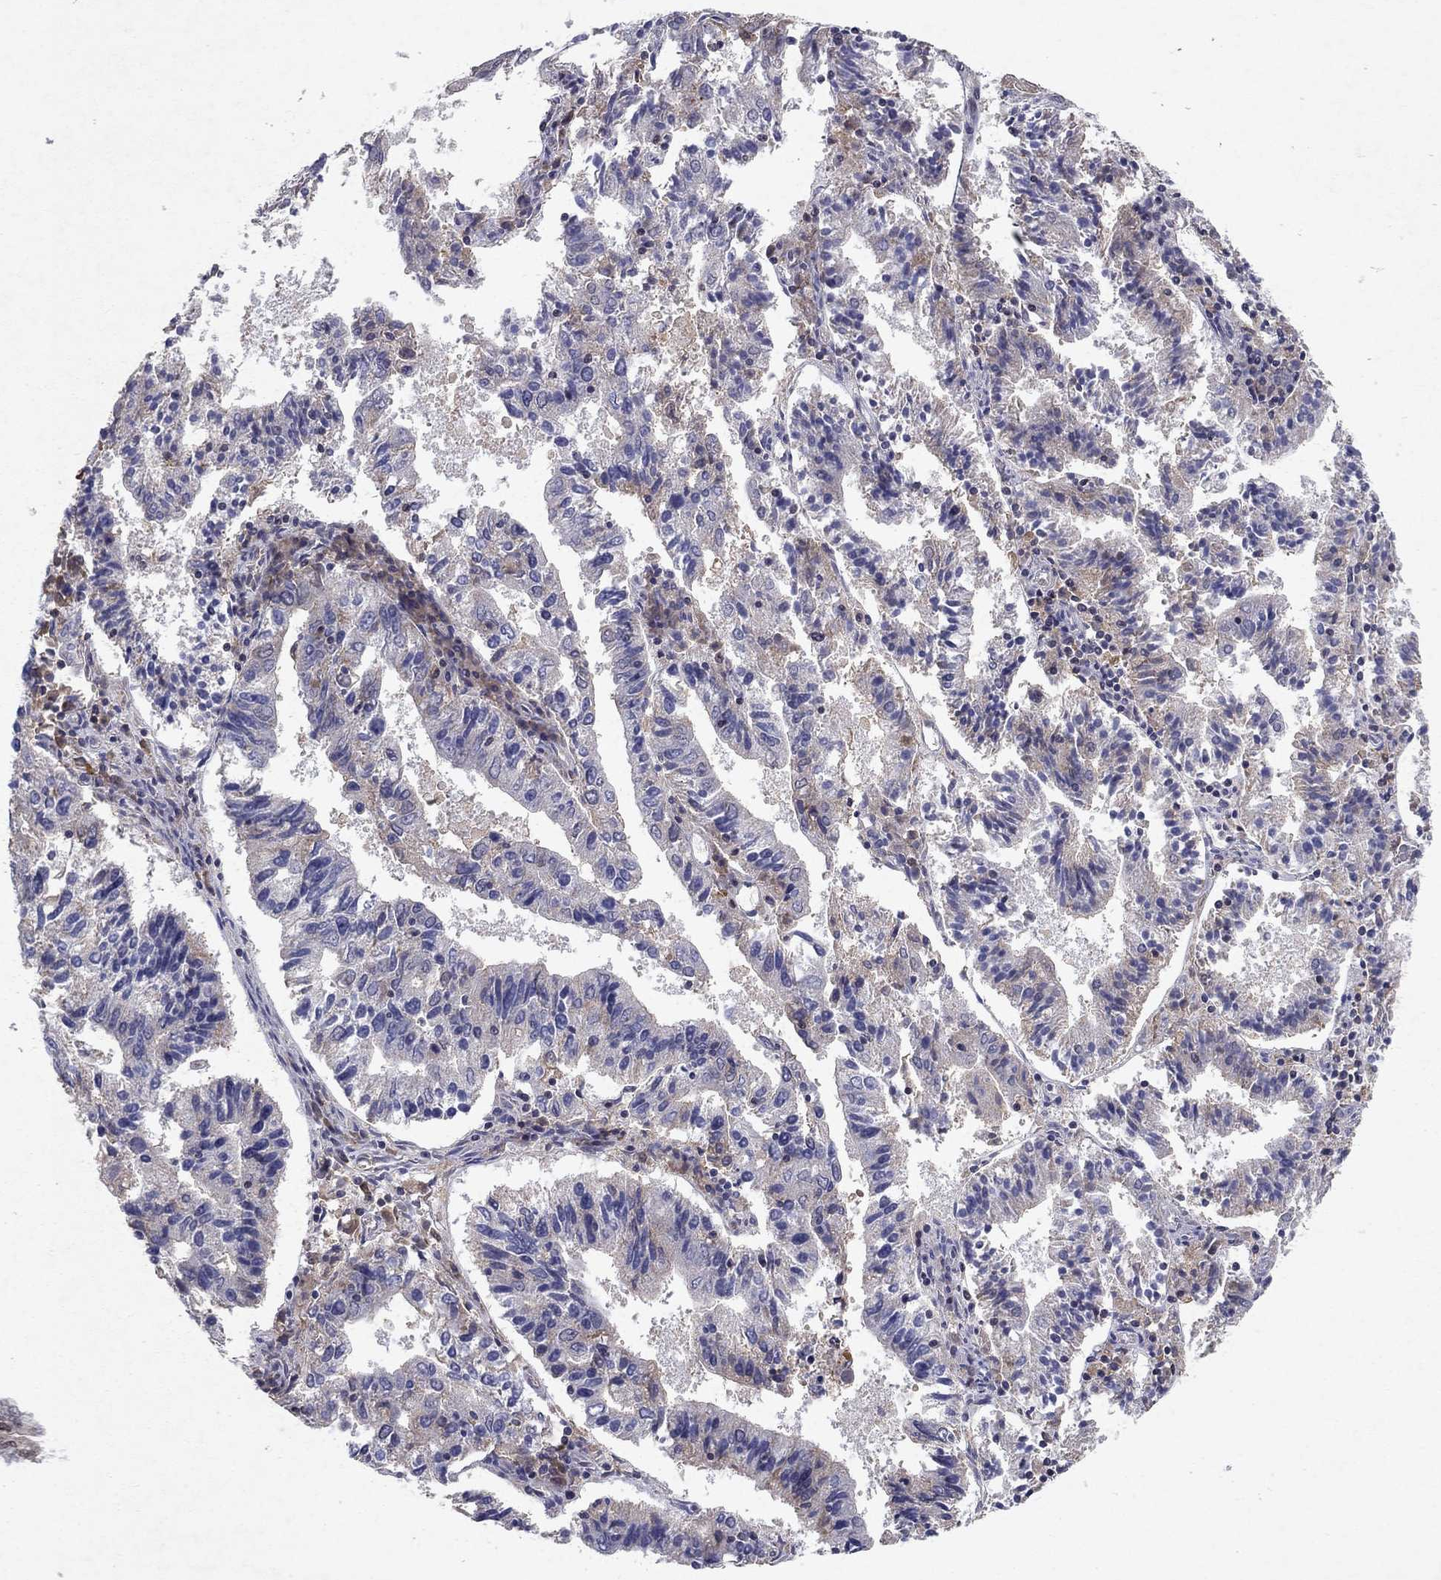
{"staining": {"intensity": "strong", "quantity": "<25%", "location": "nuclear"}, "tissue": "endometrial cancer", "cell_type": "Tumor cells", "image_type": "cancer", "snomed": [{"axis": "morphology", "description": "Adenocarcinoma, NOS"}, {"axis": "topography", "description": "Endometrium"}], "caption": "Adenocarcinoma (endometrial) stained with a protein marker displays strong staining in tumor cells.", "gene": "CRTC1", "patient": {"sex": "female", "age": 82}}